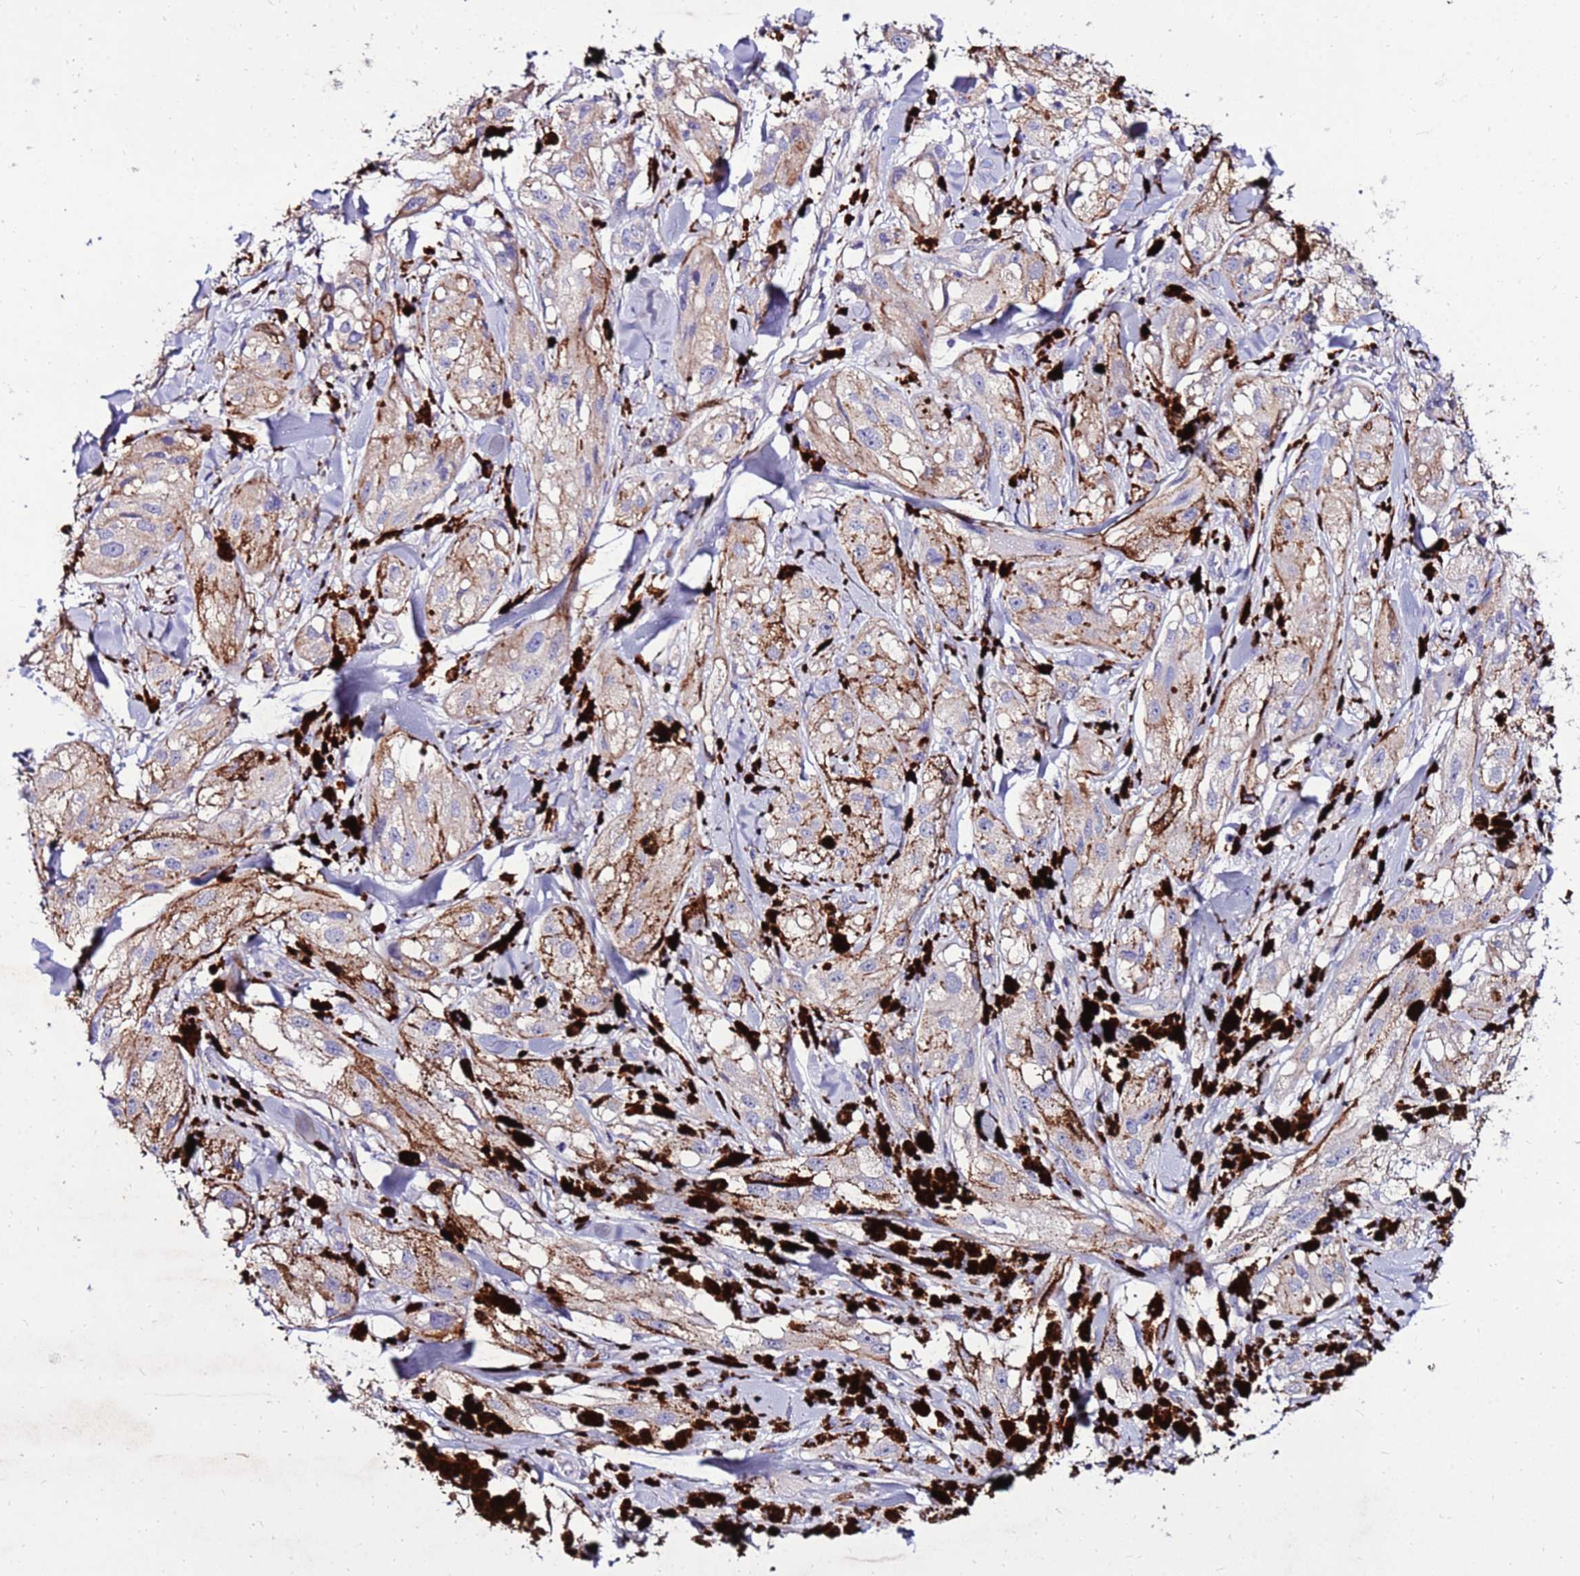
{"staining": {"intensity": "weak", "quantity": ">75%", "location": "cytoplasmic/membranous"}, "tissue": "melanoma", "cell_type": "Tumor cells", "image_type": "cancer", "snomed": [{"axis": "morphology", "description": "Malignant melanoma, NOS"}, {"axis": "topography", "description": "Skin"}], "caption": "A brown stain labels weak cytoplasmic/membranous staining of a protein in melanoma tumor cells.", "gene": "TMEM106C", "patient": {"sex": "male", "age": 88}}